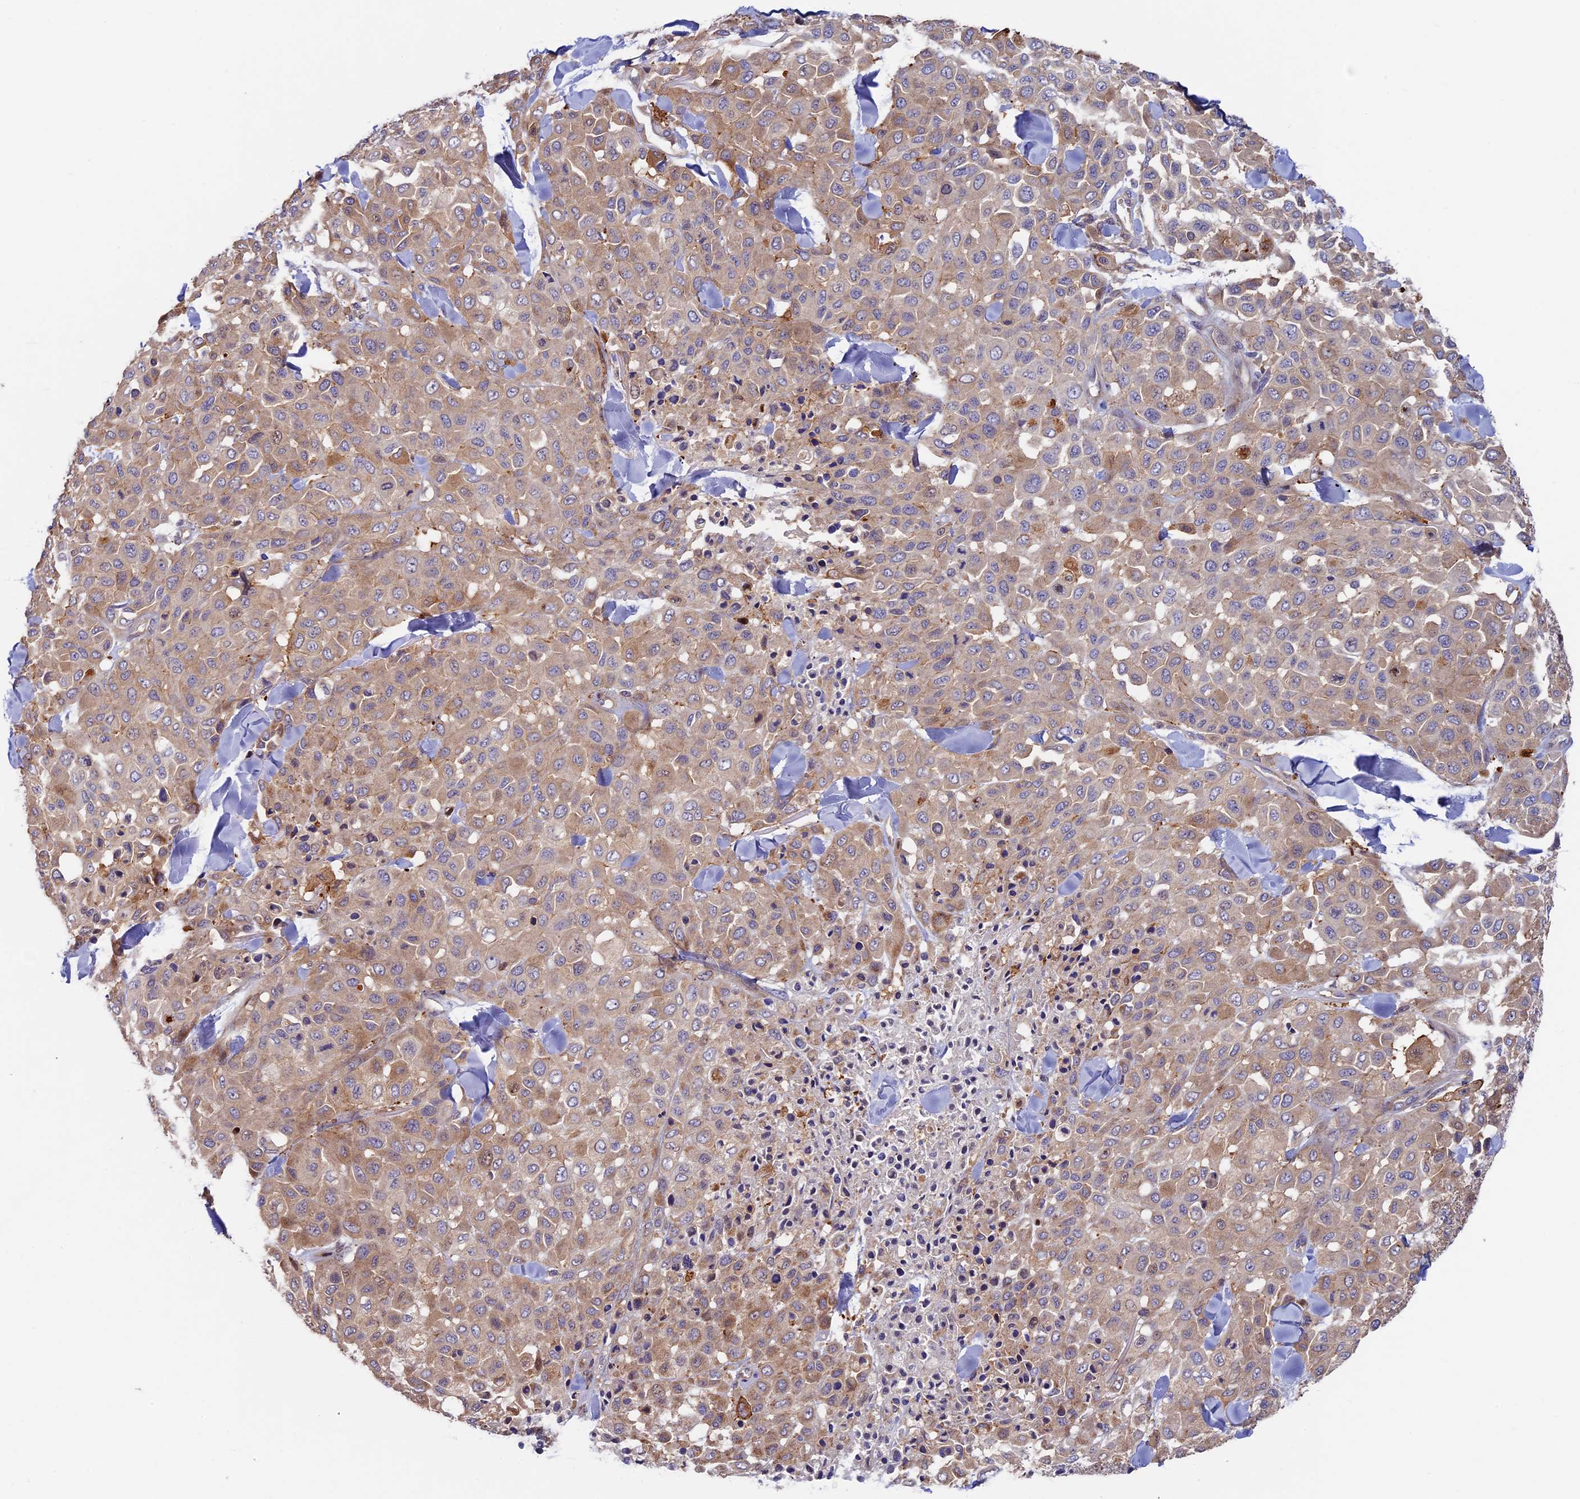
{"staining": {"intensity": "weak", "quantity": ">75%", "location": "cytoplasmic/membranous"}, "tissue": "melanoma", "cell_type": "Tumor cells", "image_type": "cancer", "snomed": [{"axis": "morphology", "description": "Malignant melanoma, Metastatic site"}, {"axis": "topography", "description": "Skin"}], "caption": "There is low levels of weak cytoplasmic/membranous staining in tumor cells of melanoma, as demonstrated by immunohistochemical staining (brown color).", "gene": "ADAT1", "patient": {"sex": "female", "age": 81}}